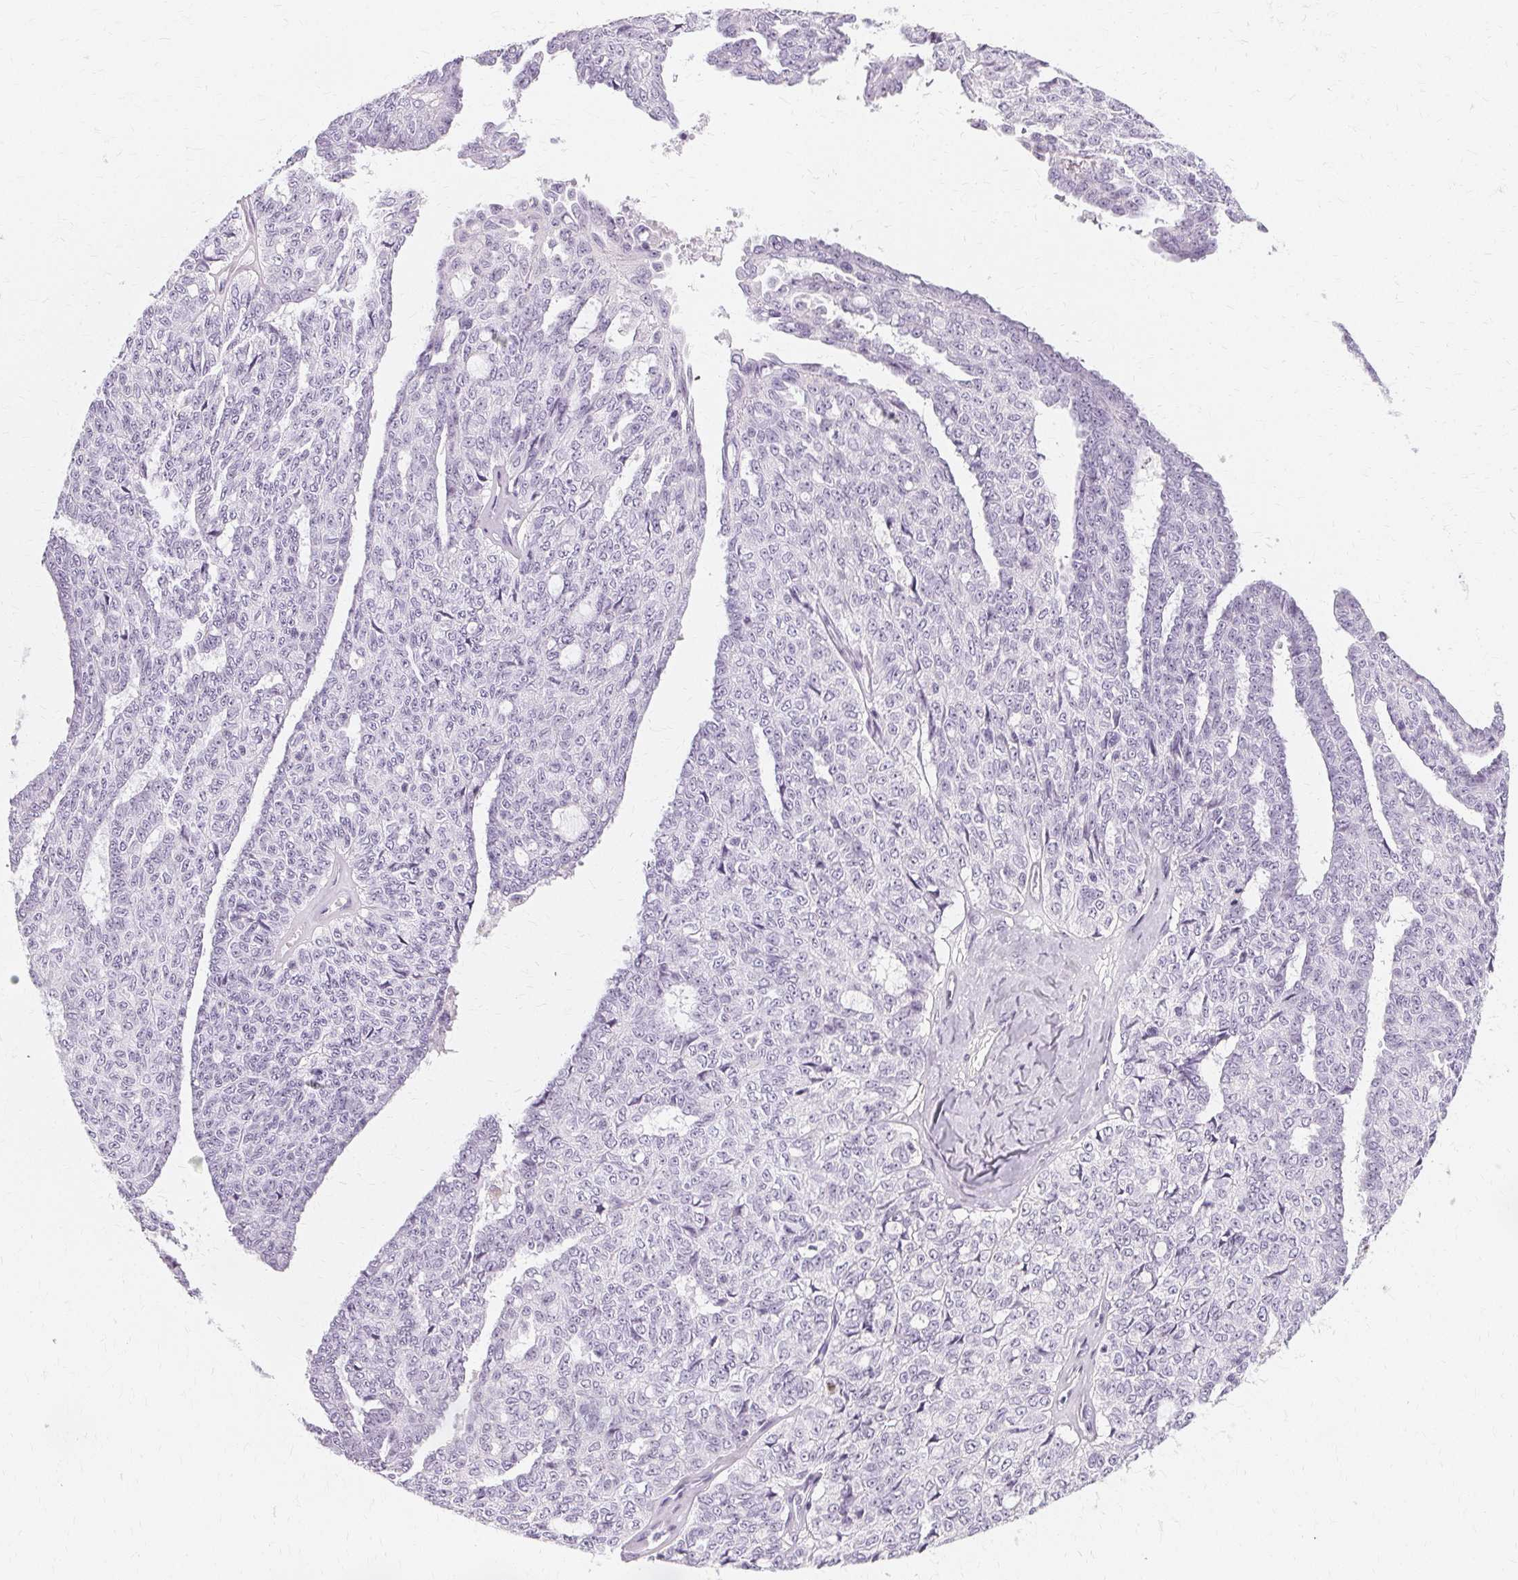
{"staining": {"intensity": "negative", "quantity": "none", "location": "none"}, "tissue": "ovarian cancer", "cell_type": "Tumor cells", "image_type": "cancer", "snomed": [{"axis": "morphology", "description": "Cystadenocarcinoma, serous, NOS"}, {"axis": "topography", "description": "Ovary"}], "caption": "The micrograph exhibits no significant staining in tumor cells of serous cystadenocarcinoma (ovarian).", "gene": "KRT6C", "patient": {"sex": "female", "age": 71}}